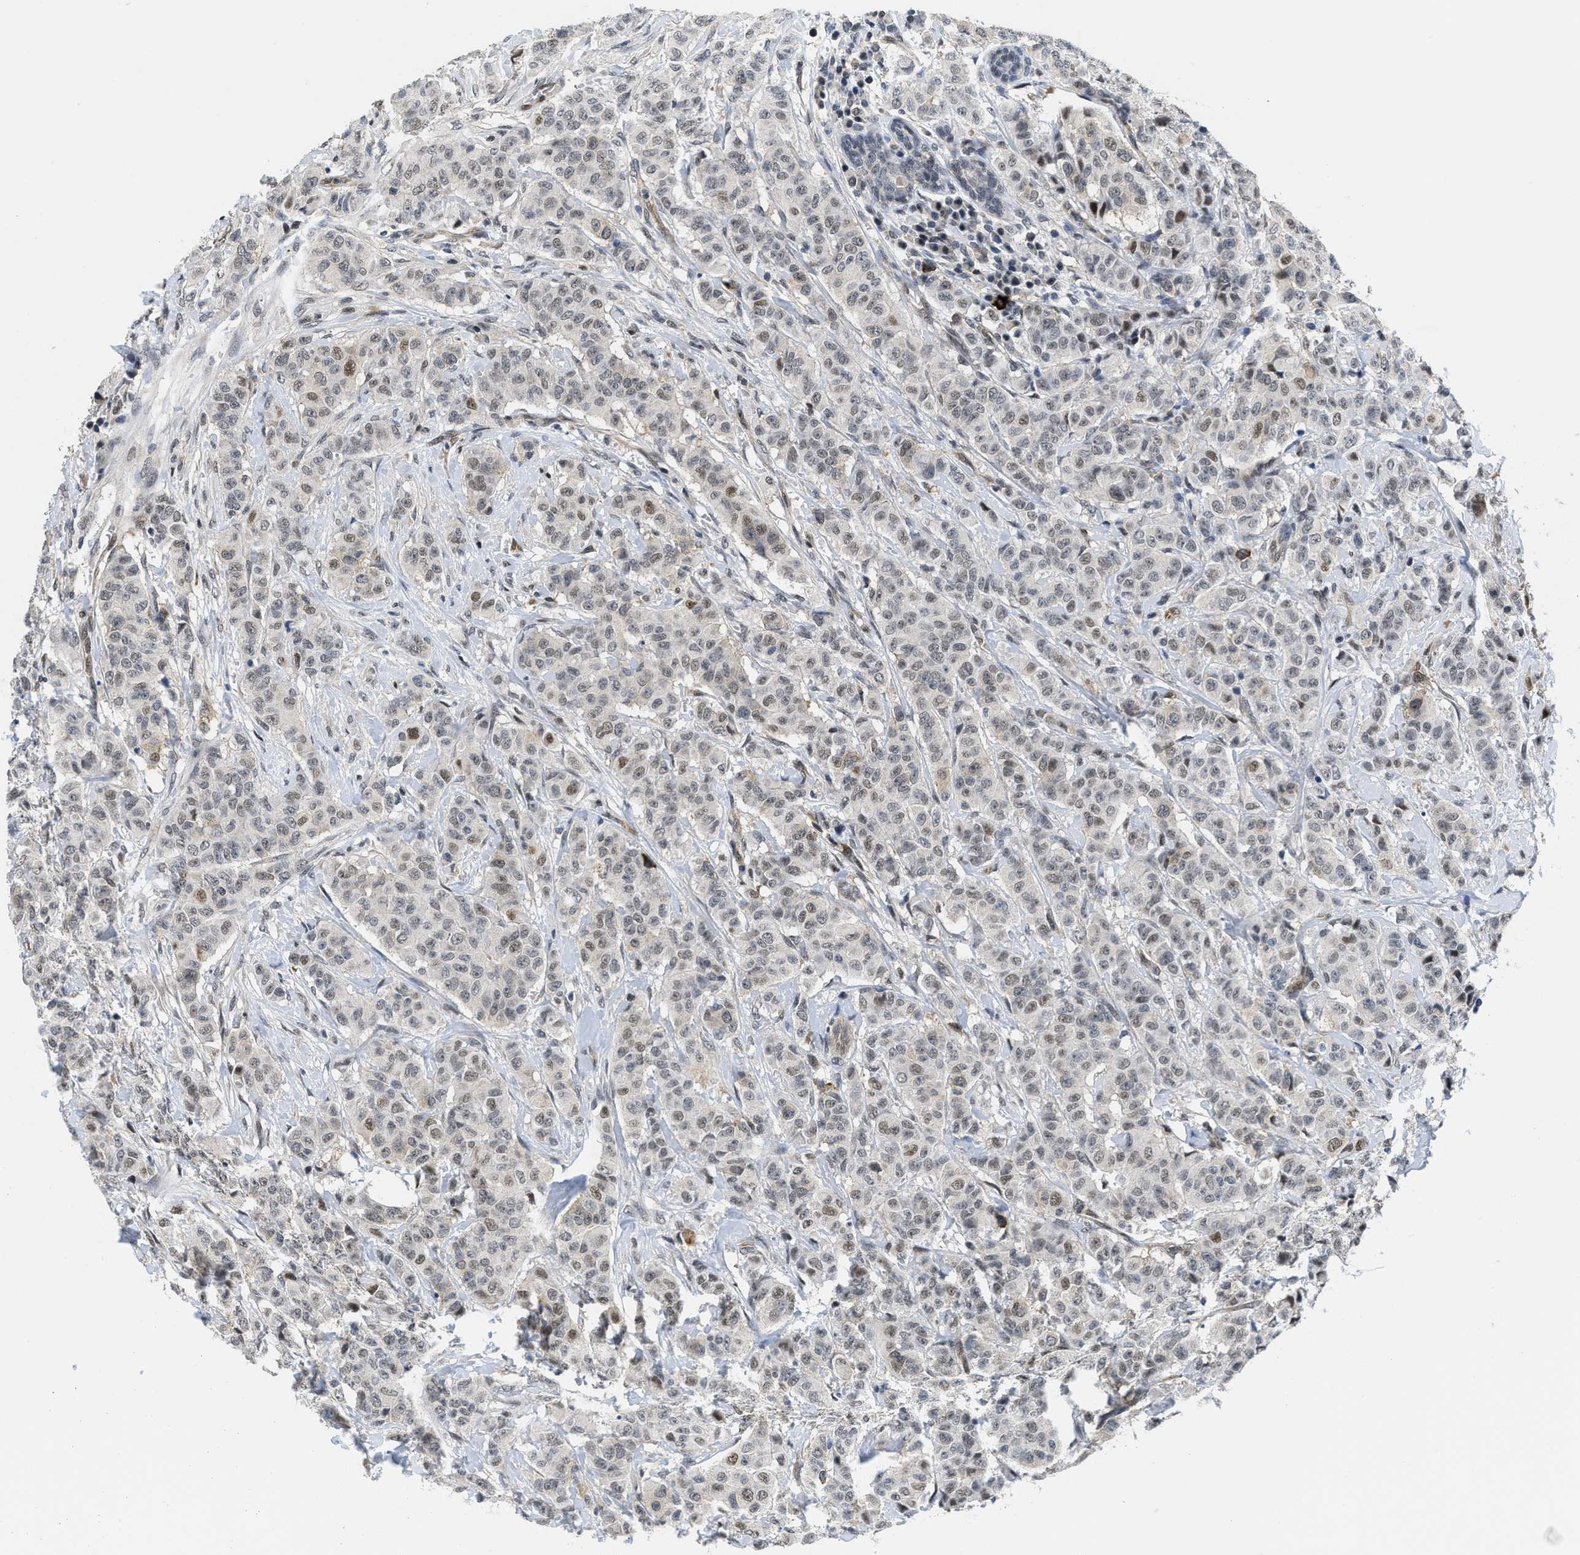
{"staining": {"intensity": "weak", "quantity": ">75%", "location": "nuclear"}, "tissue": "breast cancer", "cell_type": "Tumor cells", "image_type": "cancer", "snomed": [{"axis": "morphology", "description": "Normal tissue, NOS"}, {"axis": "morphology", "description": "Duct carcinoma"}, {"axis": "topography", "description": "Breast"}], "caption": "Protein analysis of breast cancer tissue displays weak nuclear positivity in approximately >75% of tumor cells. (Brightfield microscopy of DAB IHC at high magnification).", "gene": "HIF1A", "patient": {"sex": "female", "age": 40}}